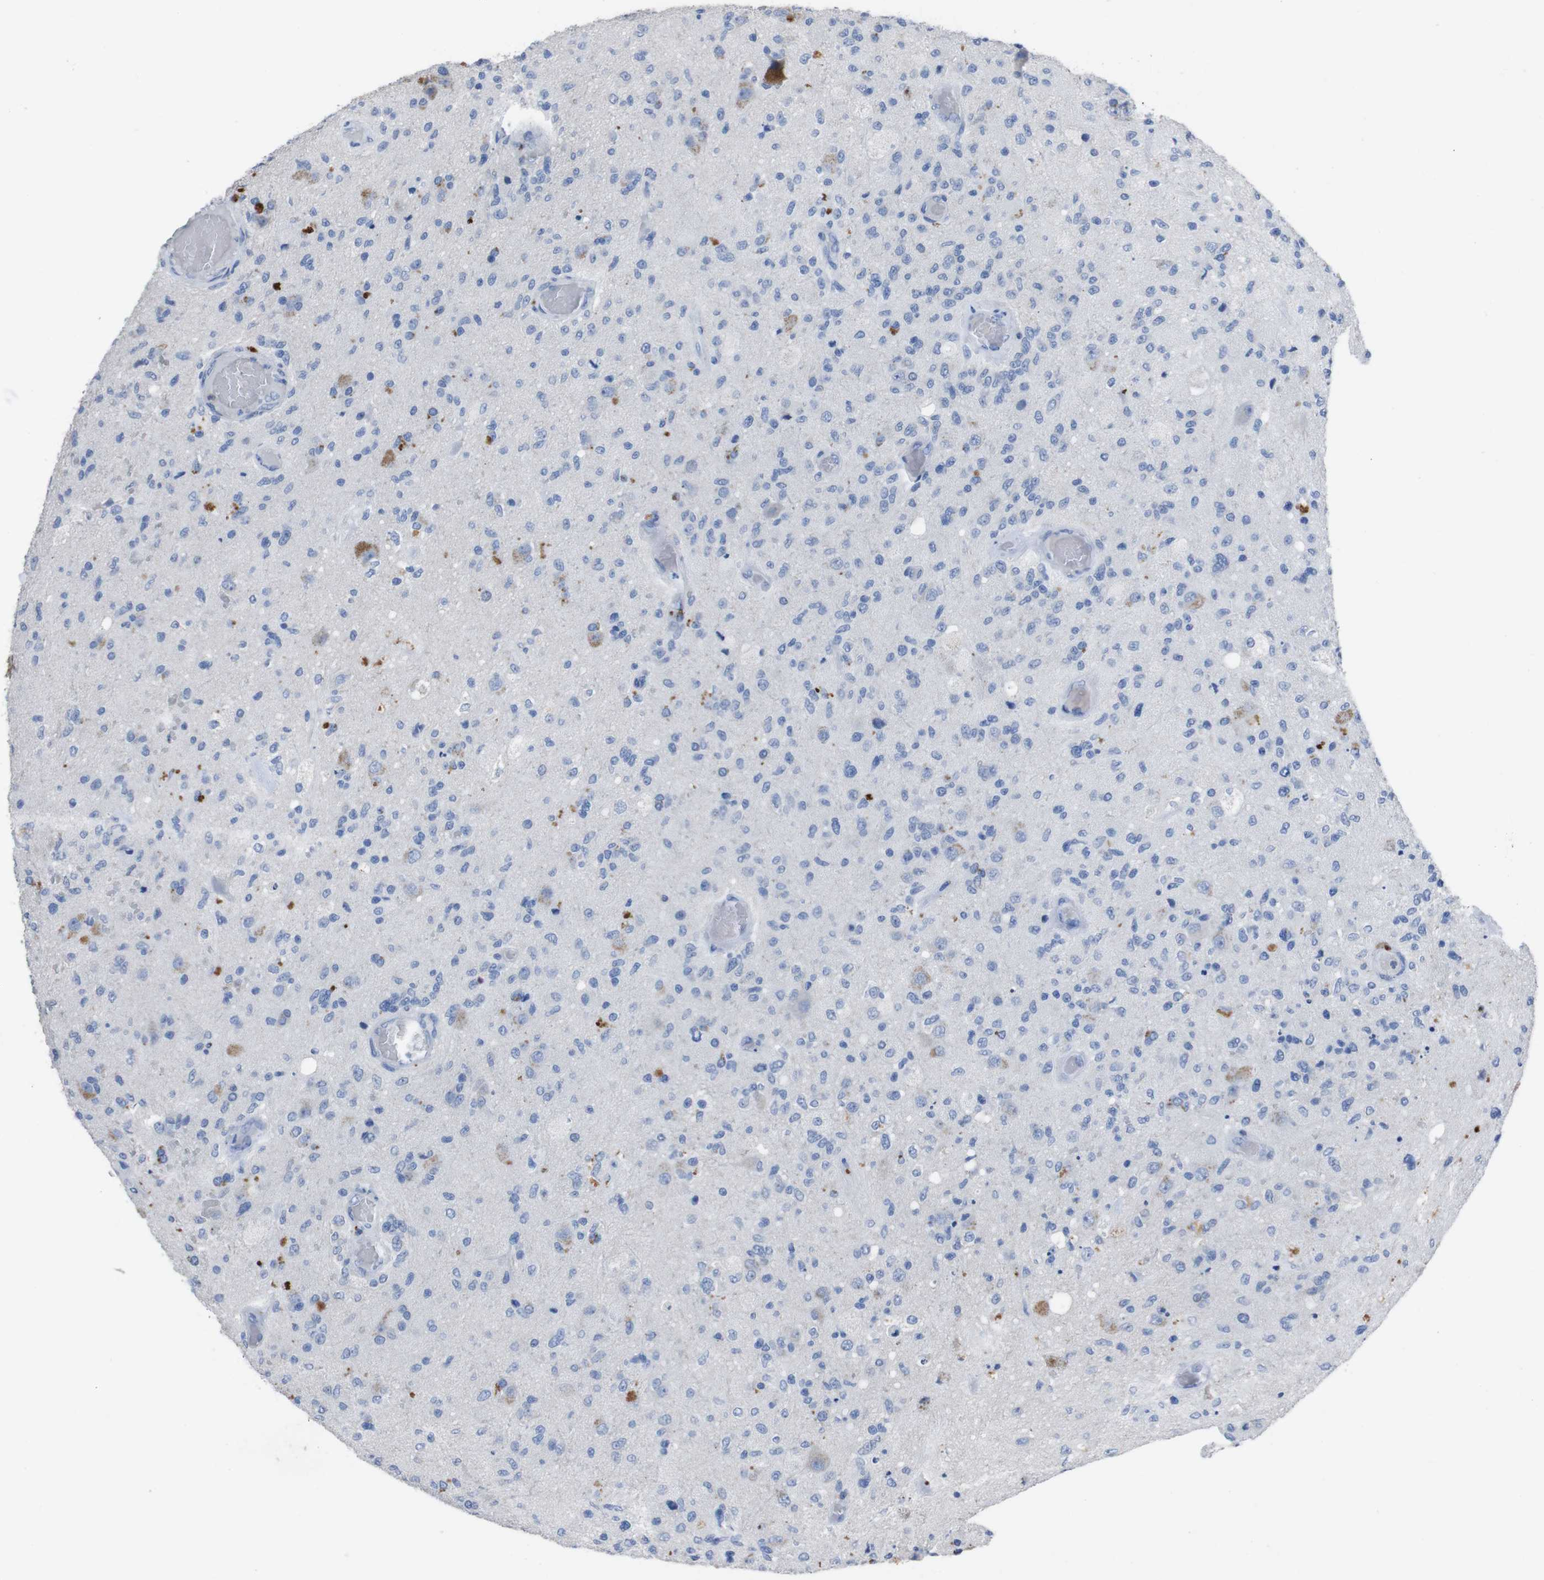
{"staining": {"intensity": "negative", "quantity": "none", "location": "none"}, "tissue": "glioma", "cell_type": "Tumor cells", "image_type": "cancer", "snomed": [{"axis": "morphology", "description": "Normal tissue, NOS"}, {"axis": "morphology", "description": "Glioma, malignant, High grade"}, {"axis": "topography", "description": "Cerebral cortex"}], "caption": "An IHC photomicrograph of high-grade glioma (malignant) is shown. There is no staining in tumor cells of high-grade glioma (malignant). (Brightfield microscopy of DAB IHC at high magnification).", "gene": "GJB2", "patient": {"sex": "male", "age": 77}}